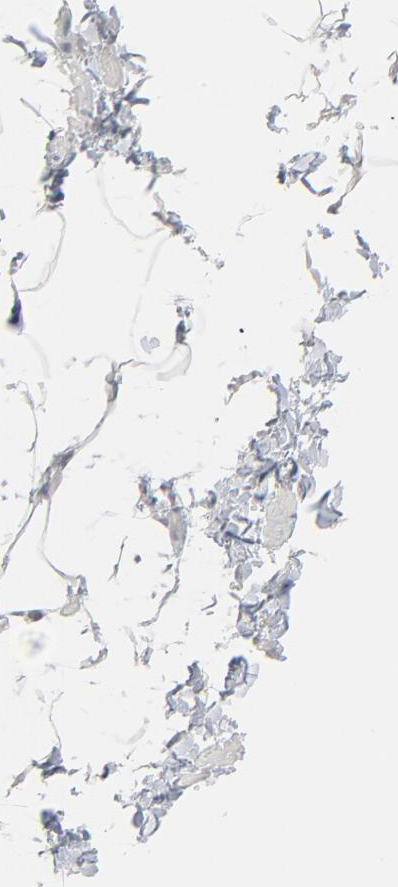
{"staining": {"intensity": "negative", "quantity": "none", "location": "none"}, "tissue": "adipose tissue", "cell_type": "Adipocytes", "image_type": "normal", "snomed": [{"axis": "morphology", "description": "Normal tissue, NOS"}, {"axis": "topography", "description": "Vascular tissue"}], "caption": "This is a image of IHC staining of unremarkable adipose tissue, which shows no expression in adipocytes. The staining was performed using DAB to visualize the protein expression in brown, while the nuclei were stained in blue with hematoxylin (Magnification: 20x).", "gene": "ITPR3", "patient": {"sex": "male", "age": 41}}